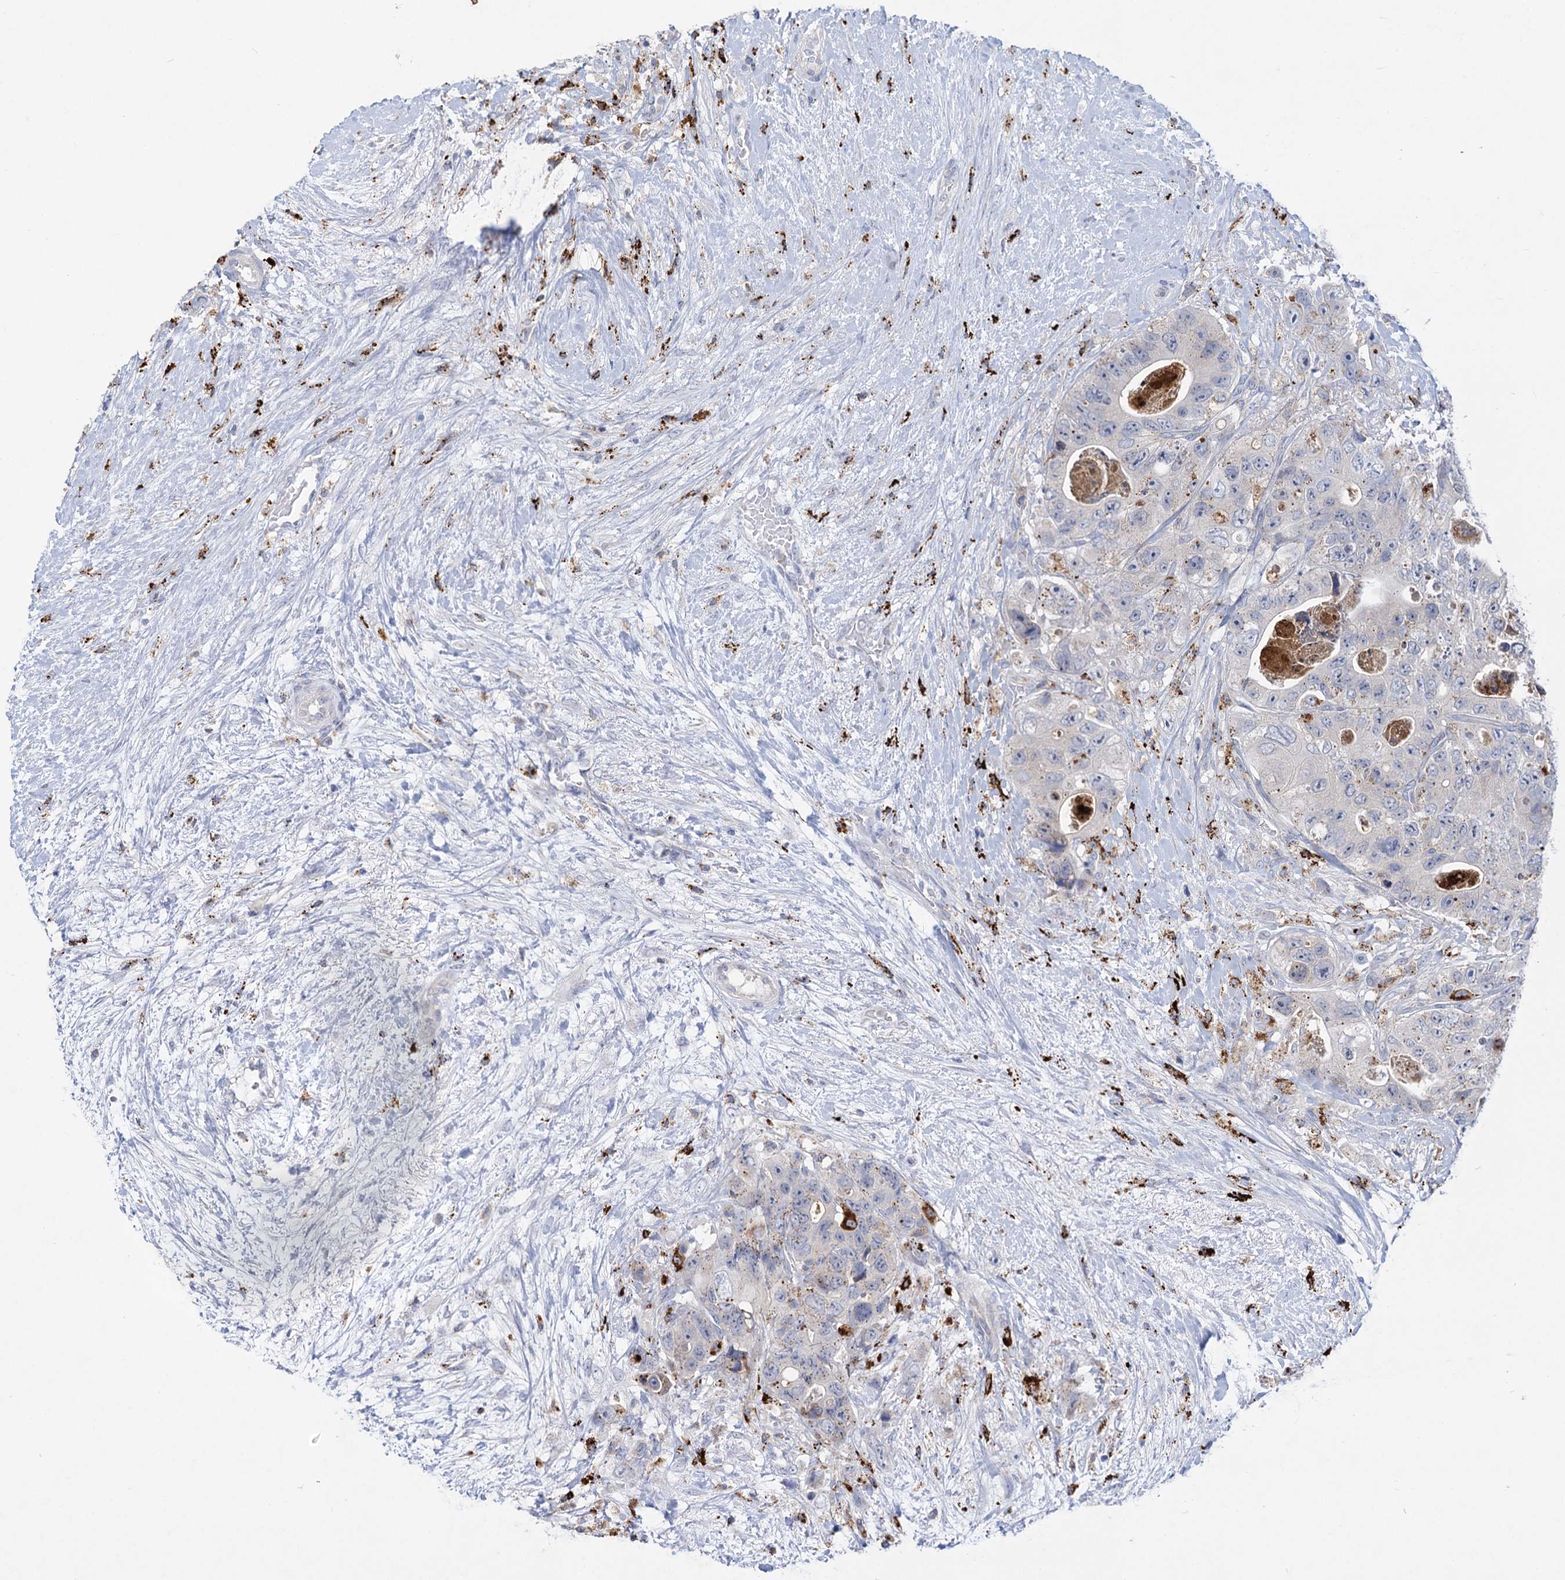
{"staining": {"intensity": "negative", "quantity": "none", "location": "none"}, "tissue": "colorectal cancer", "cell_type": "Tumor cells", "image_type": "cancer", "snomed": [{"axis": "morphology", "description": "Adenocarcinoma, NOS"}, {"axis": "topography", "description": "Colon"}], "caption": "A high-resolution micrograph shows immunohistochemistry (IHC) staining of adenocarcinoma (colorectal), which exhibits no significant positivity in tumor cells.", "gene": "ANKS3", "patient": {"sex": "female", "age": 46}}